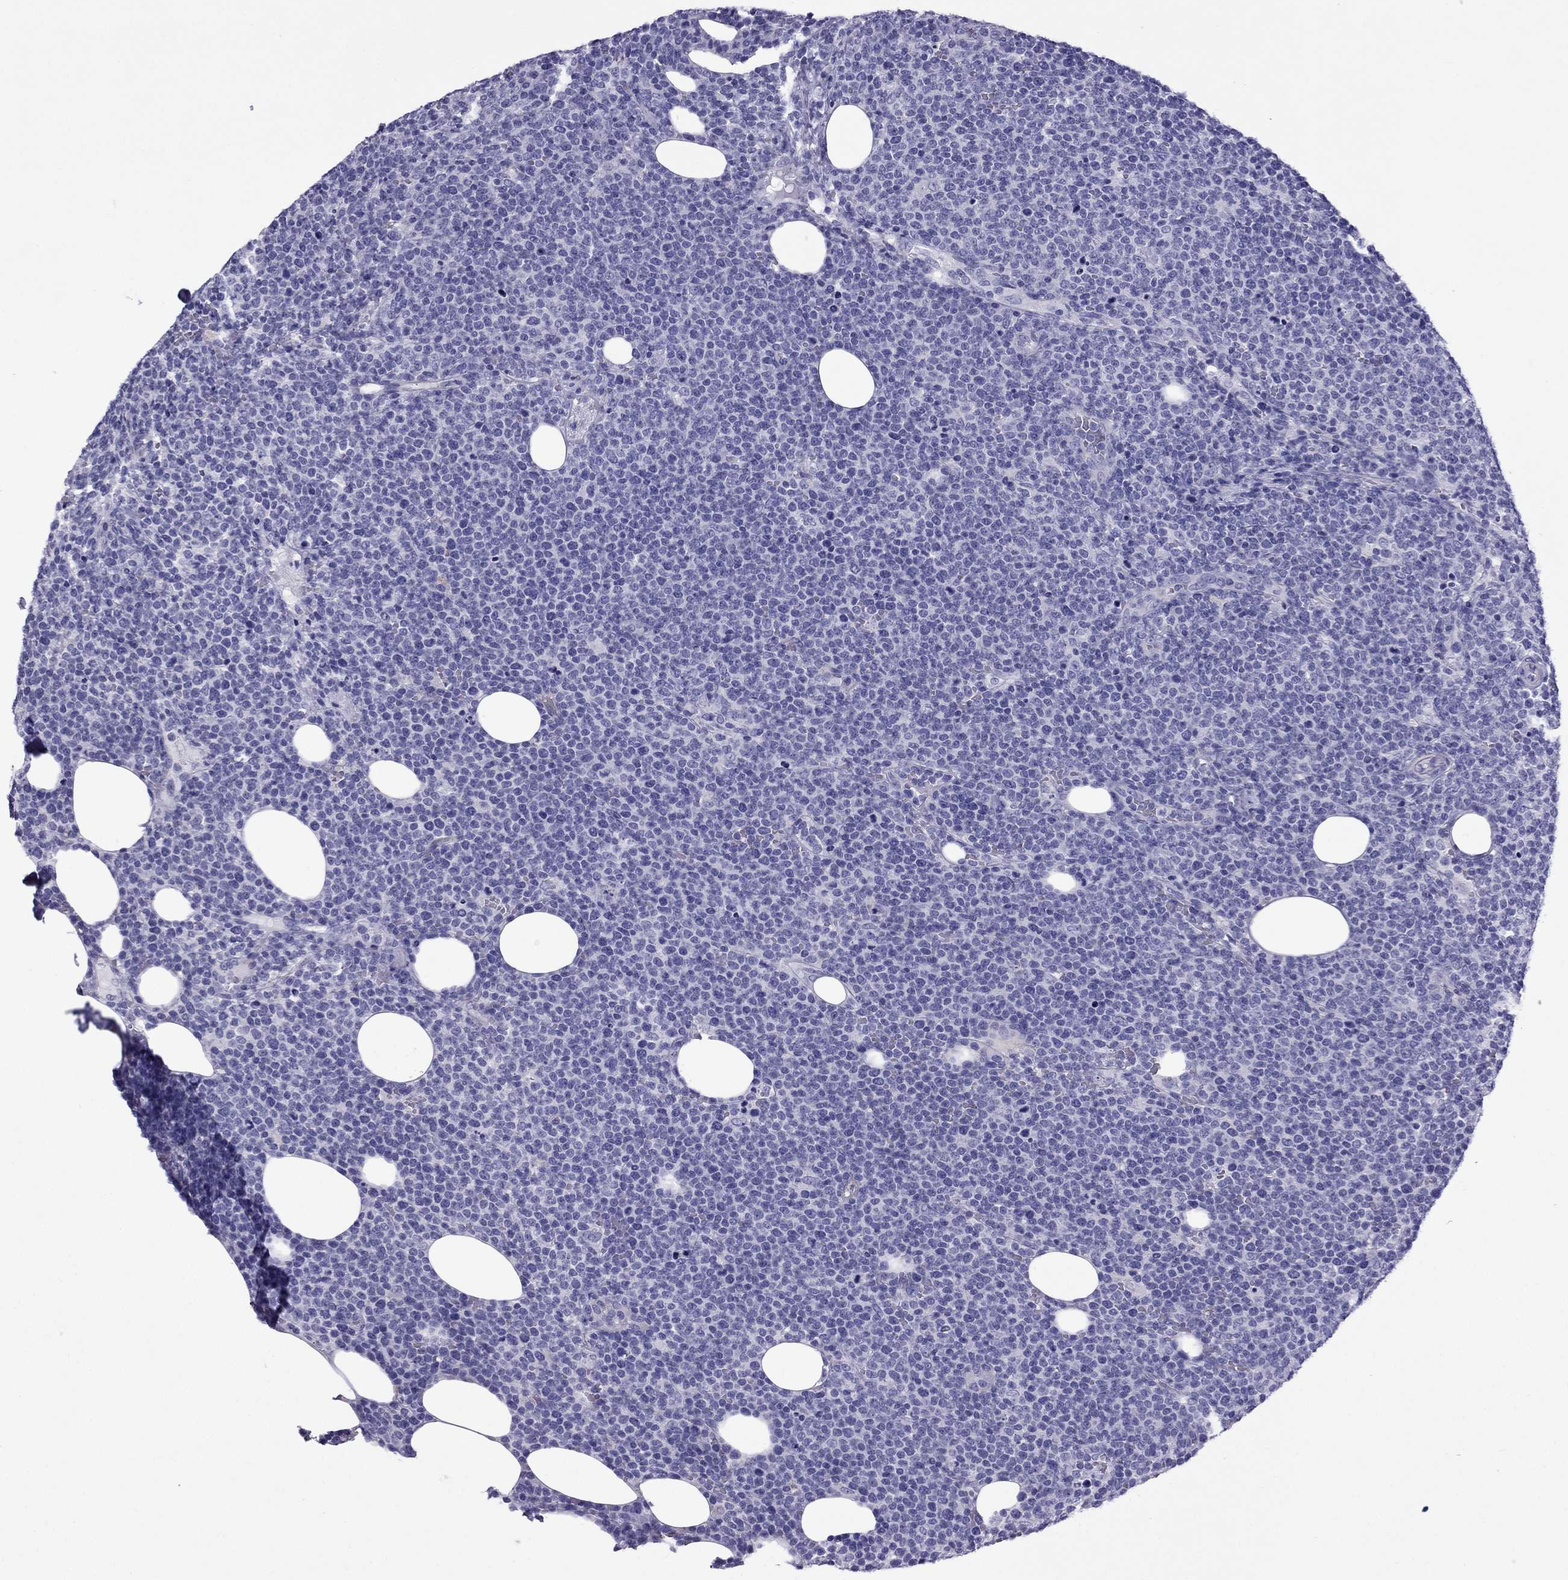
{"staining": {"intensity": "negative", "quantity": "none", "location": "none"}, "tissue": "lymphoma", "cell_type": "Tumor cells", "image_type": "cancer", "snomed": [{"axis": "morphology", "description": "Malignant lymphoma, non-Hodgkin's type, High grade"}, {"axis": "topography", "description": "Lymph node"}], "caption": "An IHC micrograph of malignant lymphoma, non-Hodgkin's type (high-grade) is shown. There is no staining in tumor cells of malignant lymphoma, non-Hodgkin's type (high-grade).", "gene": "MYL11", "patient": {"sex": "male", "age": 61}}